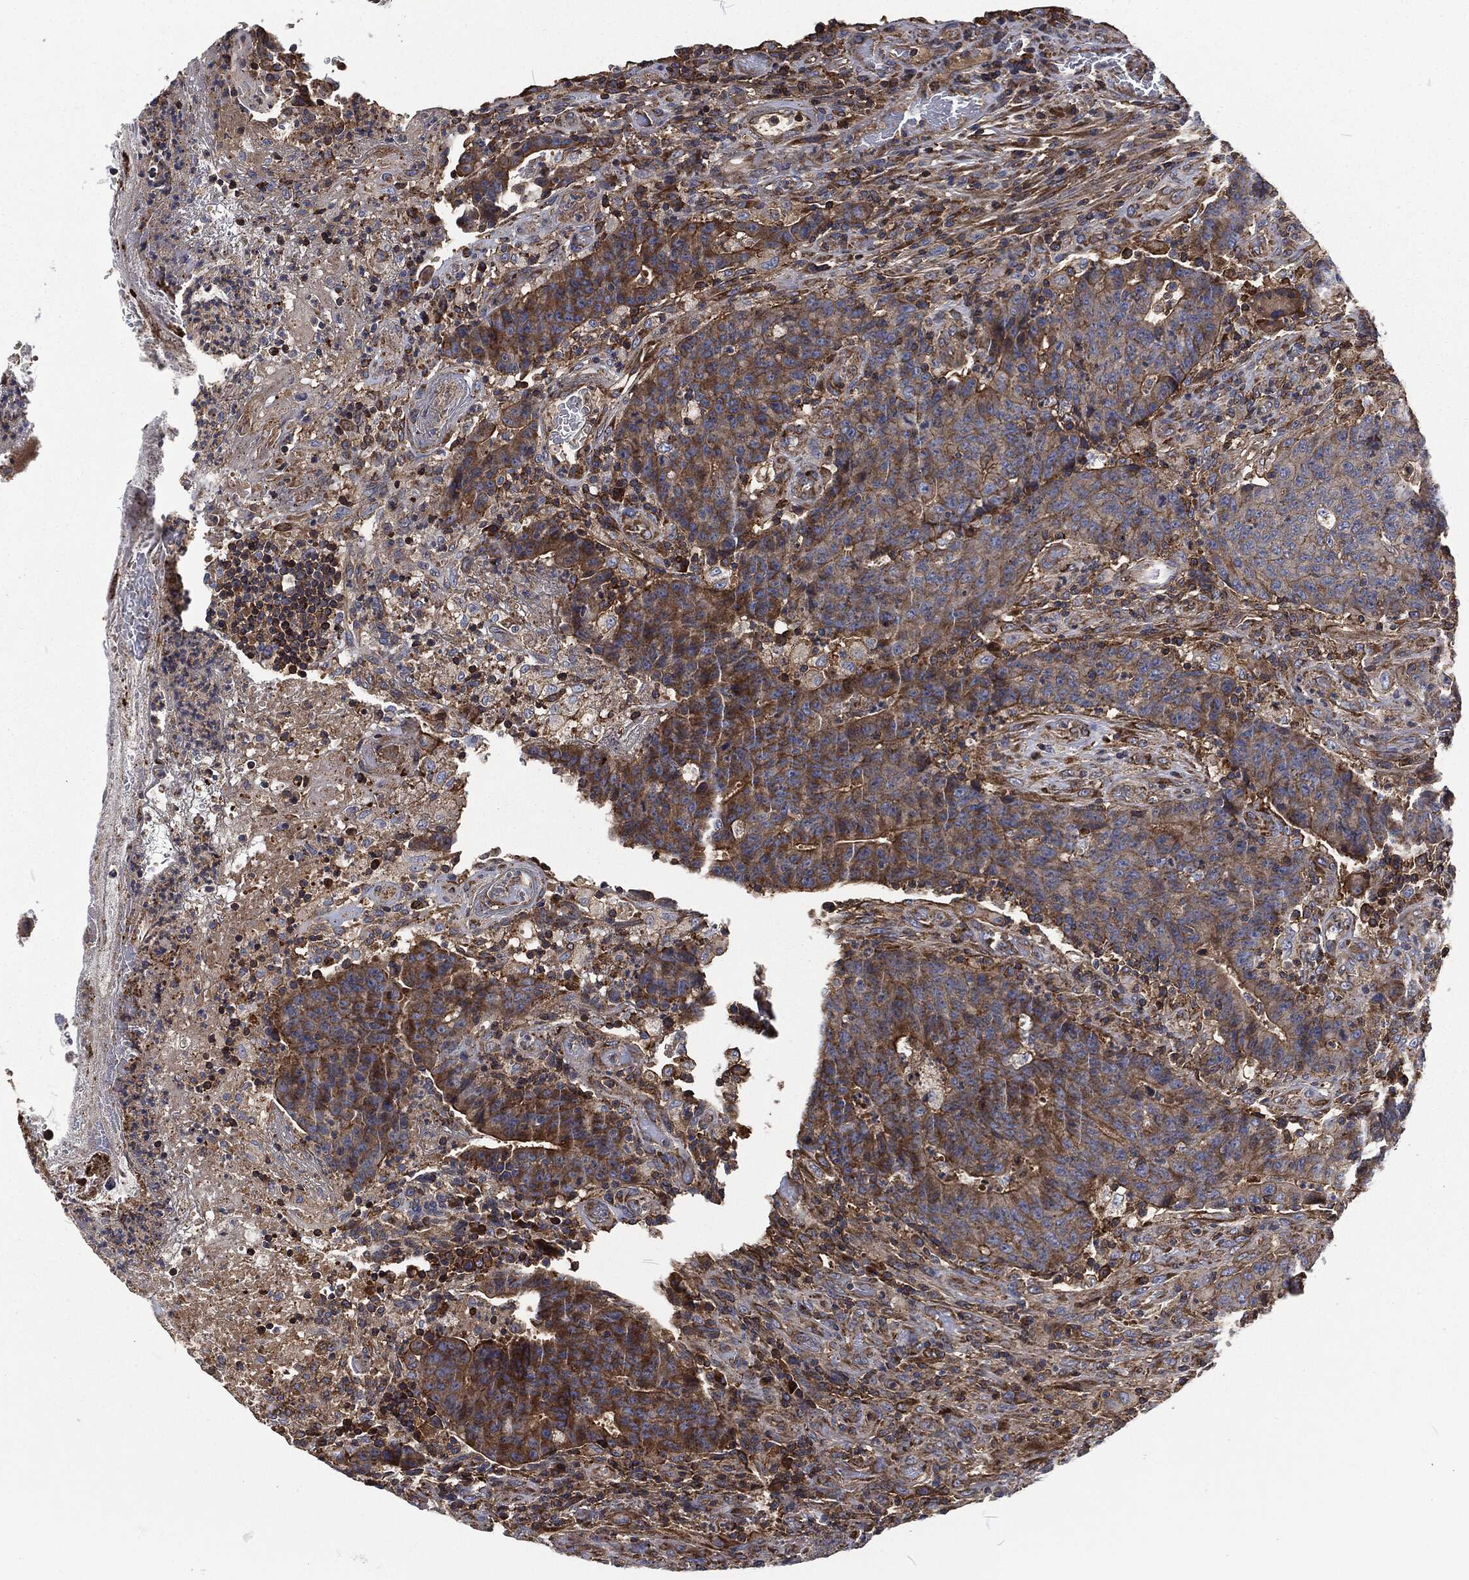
{"staining": {"intensity": "strong", "quantity": "<25%", "location": "cytoplasmic/membranous"}, "tissue": "colorectal cancer", "cell_type": "Tumor cells", "image_type": "cancer", "snomed": [{"axis": "morphology", "description": "Adenocarcinoma, NOS"}, {"axis": "topography", "description": "Colon"}], "caption": "Immunohistochemistry of human colorectal cancer demonstrates medium levels of strong cytoplasmic/membranous expression in about <25% of tumor cells. The protein of interest is shown in brown color, while the nuclei are stained blue.", "gene": "LGALS9", "patient": {"sex": "female", "age": 75}}